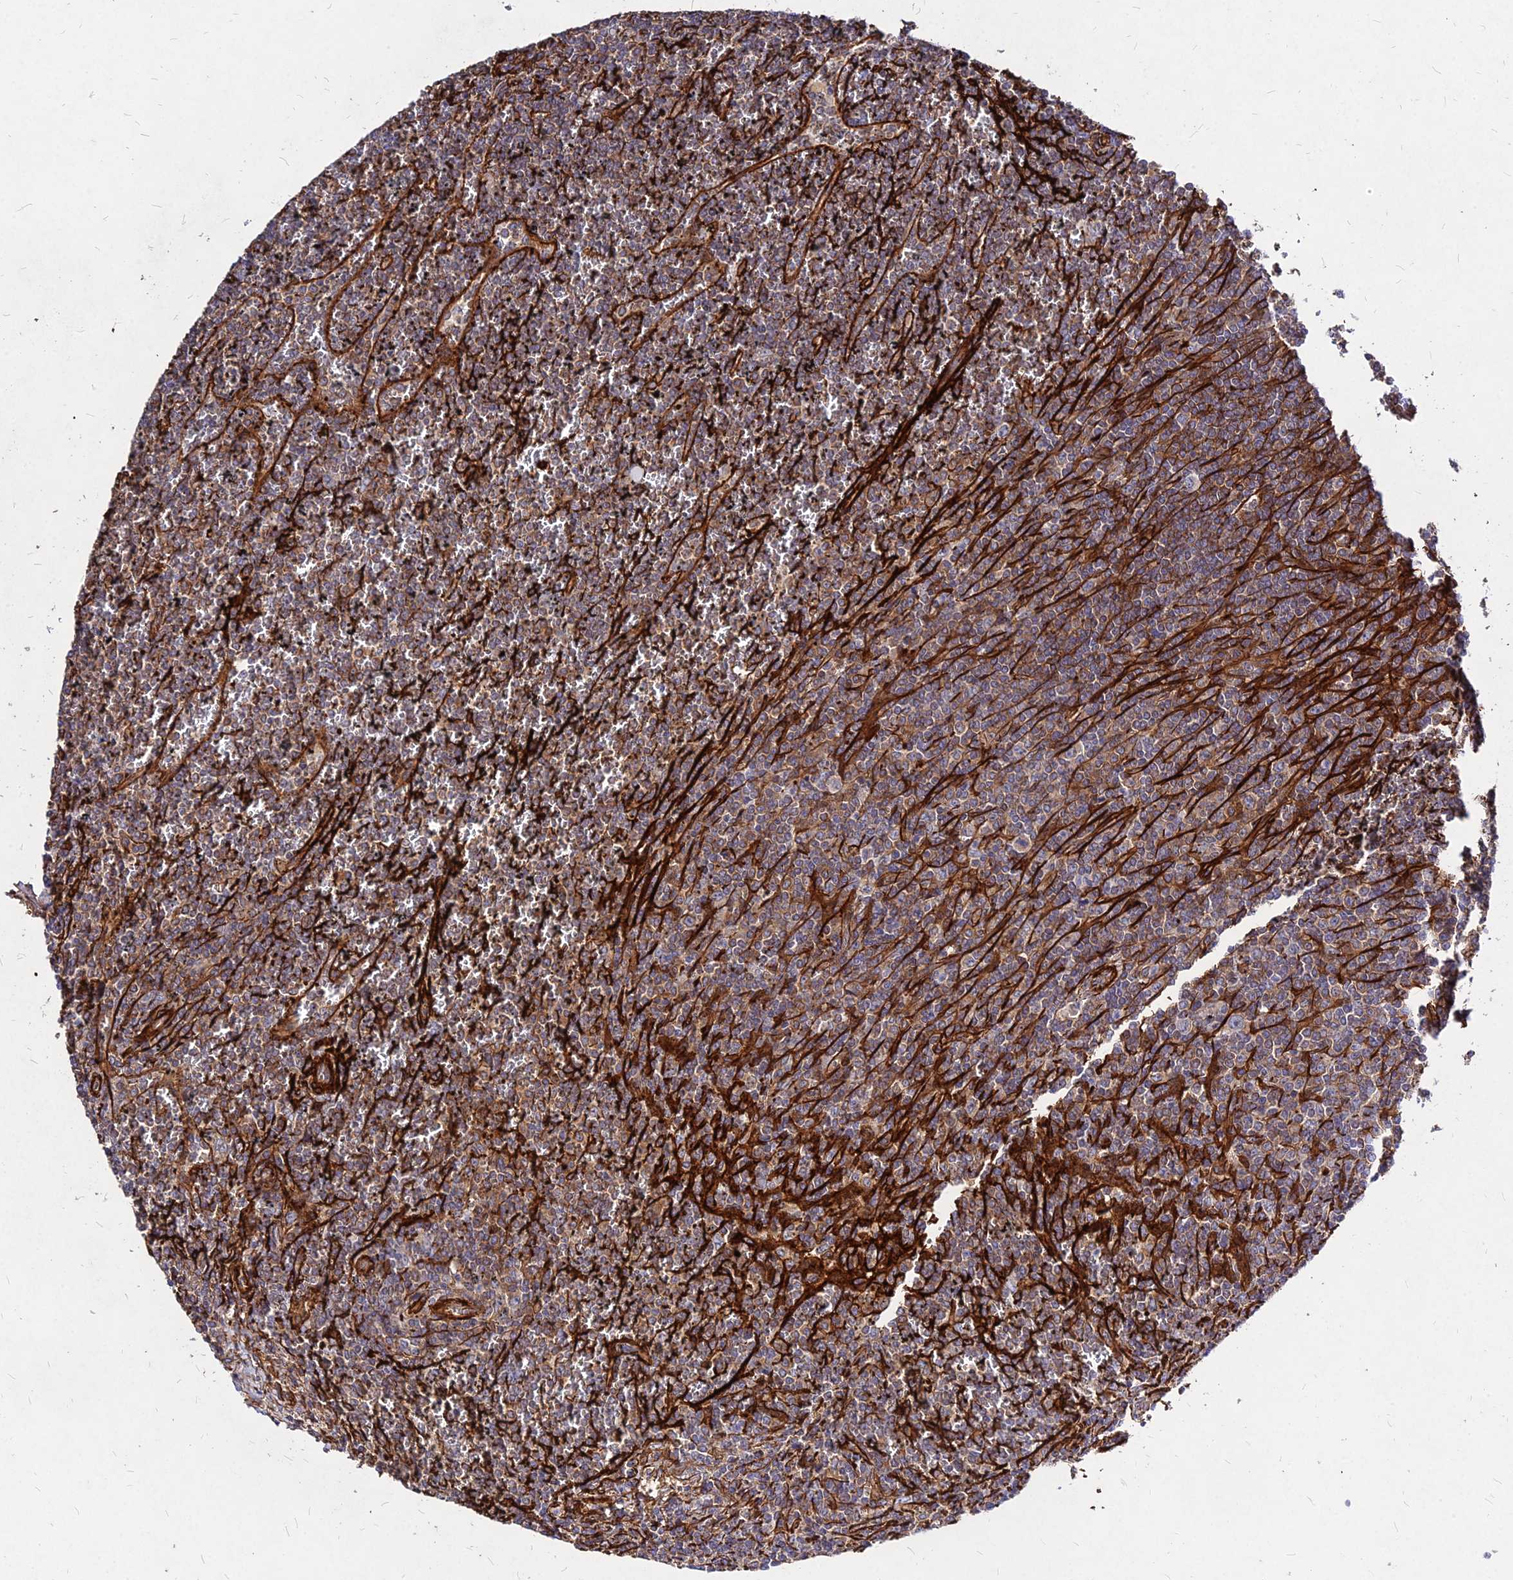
{"staining": {"intensity": "moderate", "quantity": "<25%", "location": "cytoplasmic/membranous"}, "tissue": "lymphoma", "cell_type": "Tumor cells", "image_type": "cancer", "snomed": [{"axis": "morphology", "description": "Malignant lymphoma, non-Hodgkin's type, Low grade"}, {"axis": "topography", "description": "Spleen"}], "caption": "Immunohistochemical staining of human lymphoma reveals low levels of moderate cytoplasmic/membranous expression in about <25% of tumor cells.", "gene": "EFCC1", "patient": {"sex": "female", "age": 19}}